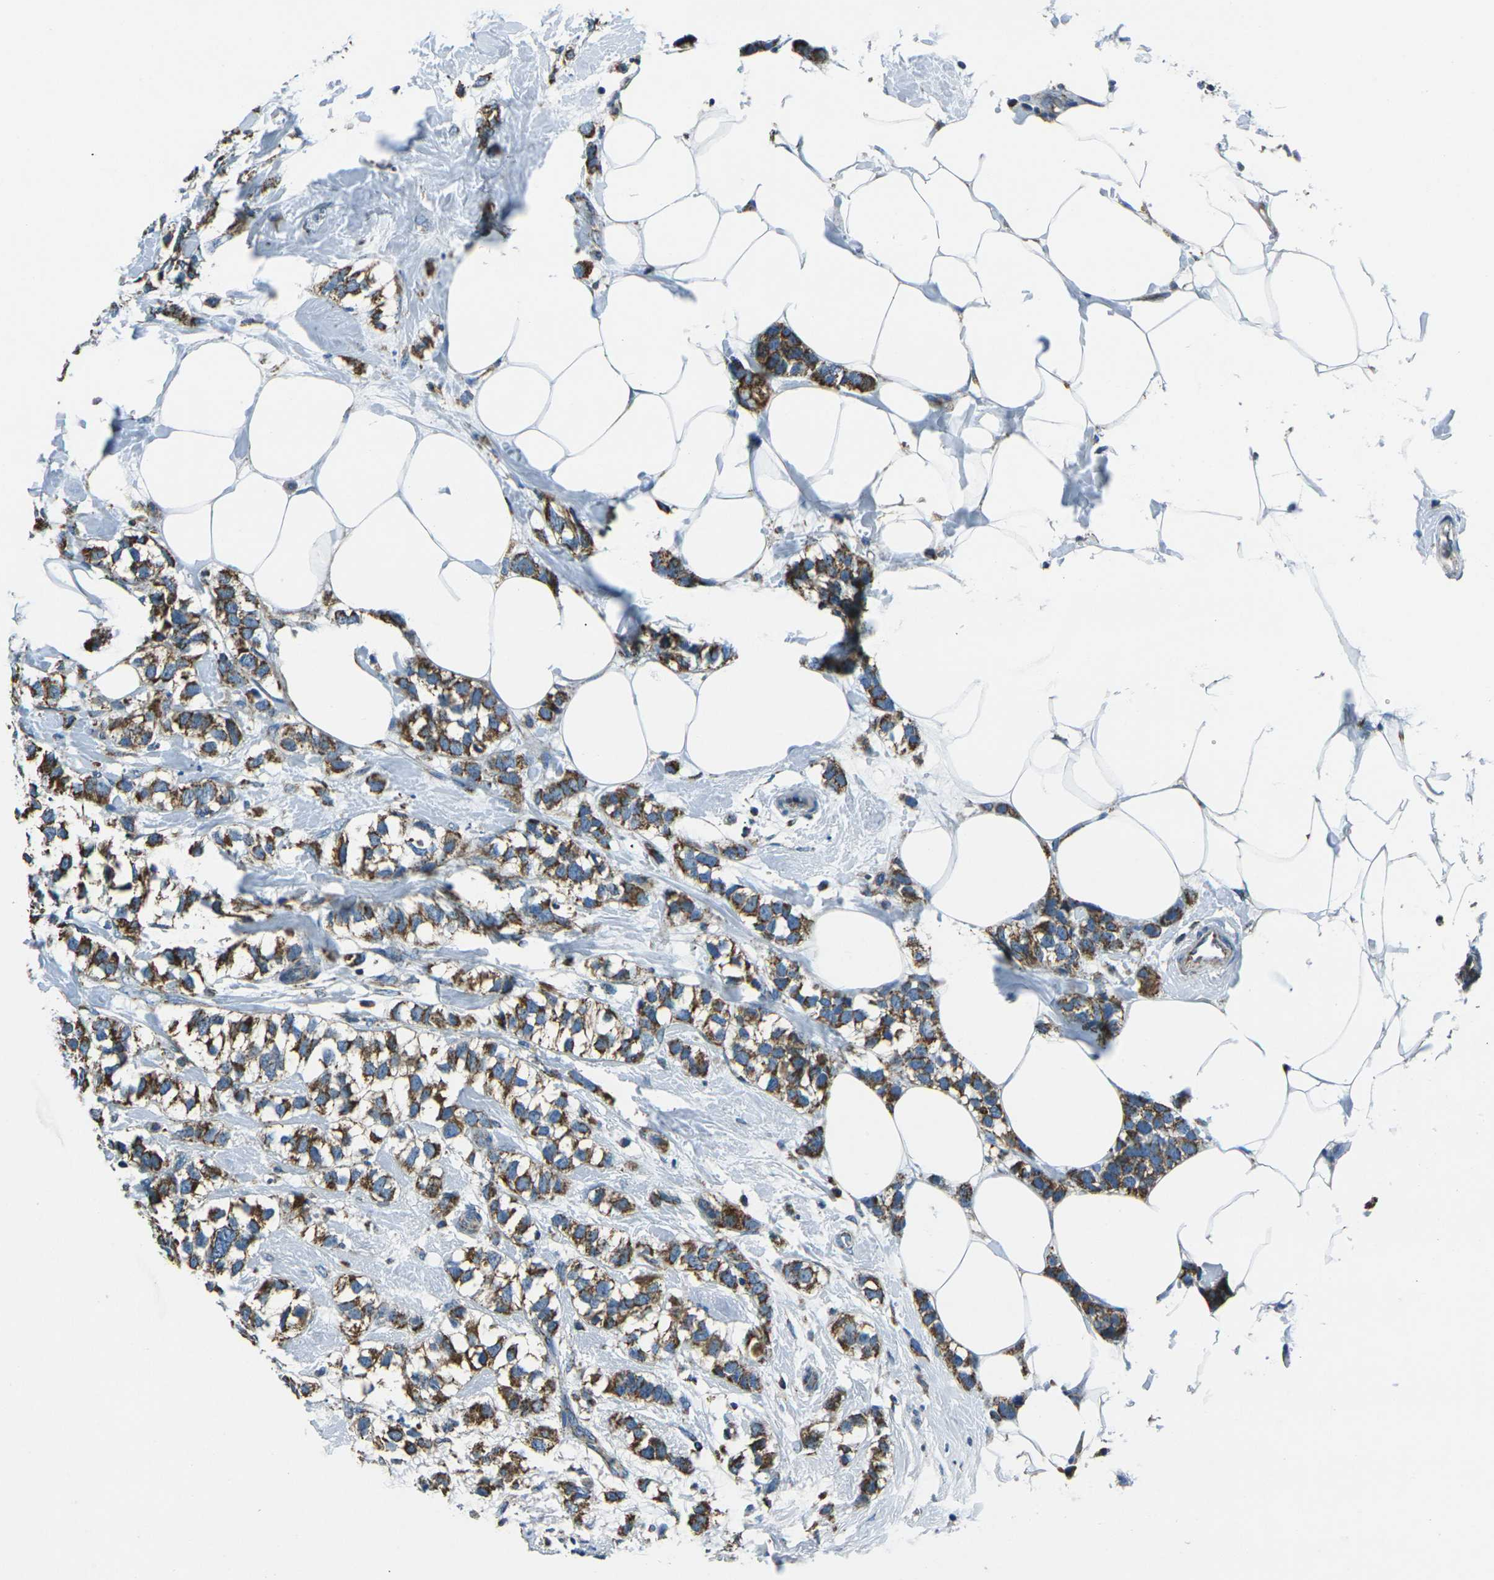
{"staining": {"intensity": "strong", "quantity": ">75%", "location": "cytoplasmic/membranous"}, "tissue": "breast cancer", "cell_type": "Tumor cells", "image_type": "cancer", "snomed": [{"axis": "morphology", "description": "Normal tissue, NOS"}, {"axis": "morphology", "description": "Duct carcinoma"}, {"axis": "topography", "description": "Breast"}], "caption": "Strong cytoplasmic/membranous protein staining is seen in approximately >75% of tumor cells in breast infiltrating ductal carcinoma.", "gene": "IRF3", "patient": {"sex": "female", "age": 50}}